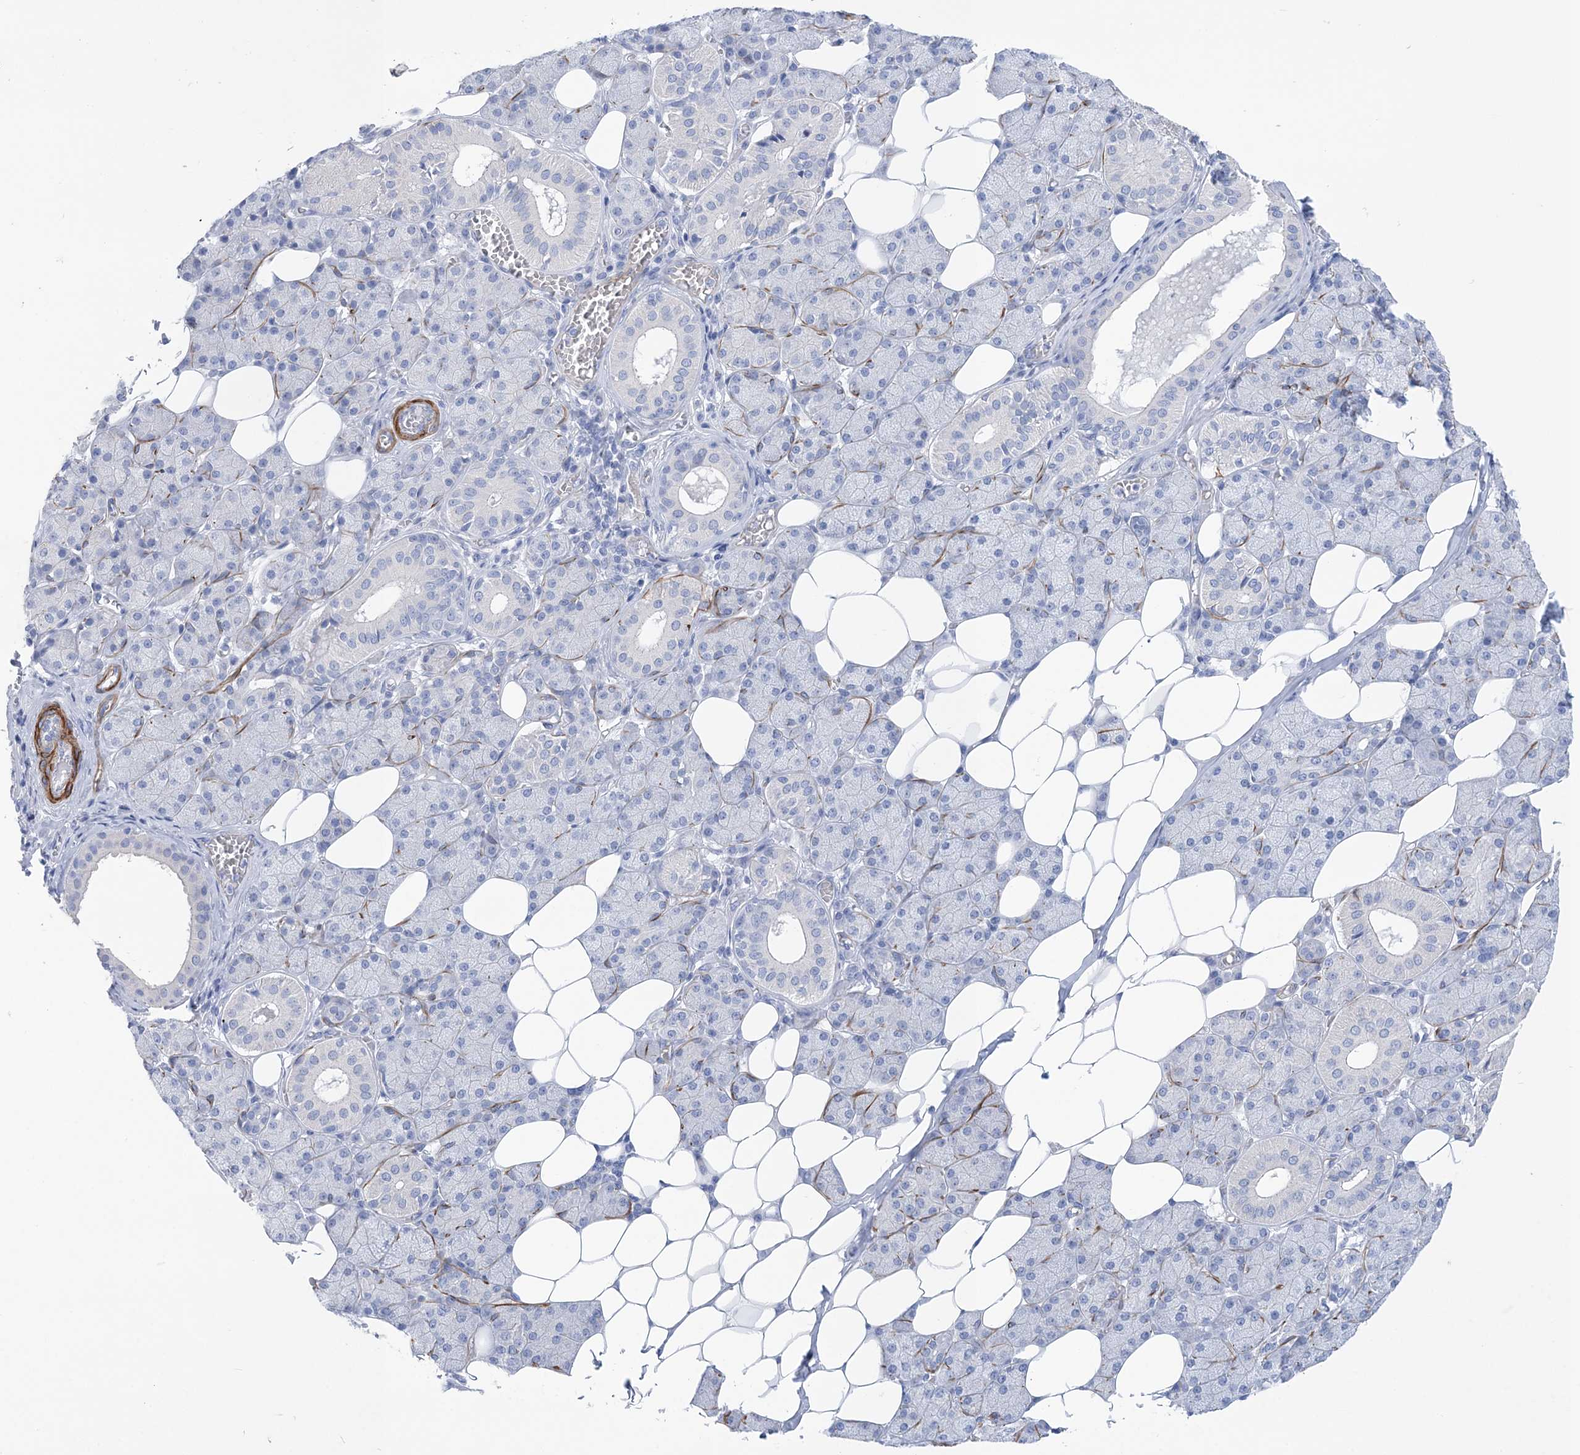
{"staining": {"intensity": "negative", "quantity": "none", "location": "none"}, "tissue": "salivary gland", "cell_type": "Glandular cells", "image_type": "normal", "snomed": [{"axis": "morphology", "description": "Normal tissue, NOS"}, {"axis": "topography", "description": "Salivary gland"}], "caption": "Immunohistochemistry of unremarkable human salivary gland exhibits no expression in glandular cells.", "gene": "WDR74", "patient": {"sex": "female", "age": 33}}